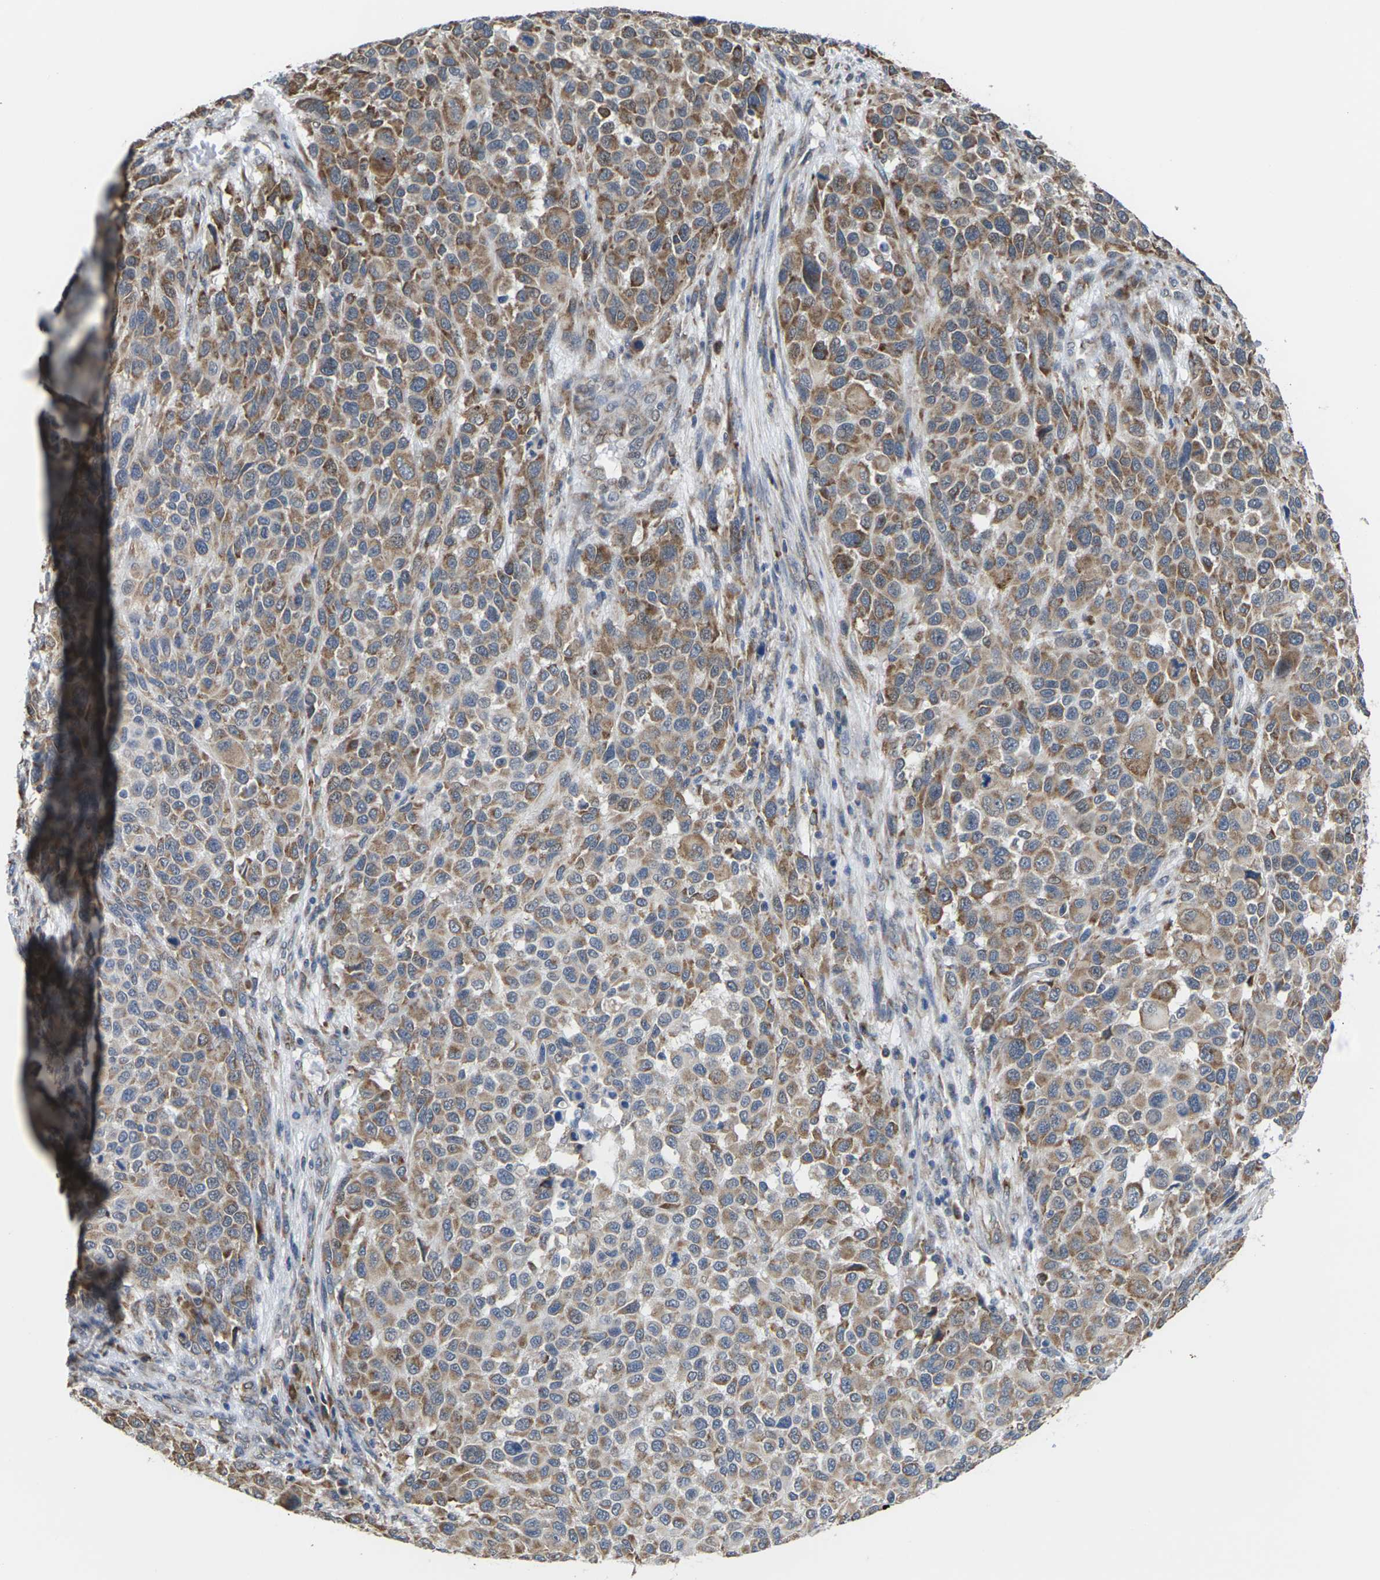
{"staining": {"intensity": "moderate", "quantity": ">75%", "location": "cytoplasmic/membranous"}, "tissue": "melanoma", "cell_type": "Tumor cells", "image_type": "cancer", "snomed": [{"axis": "morphology", "description": "Malignant melanoma, Metastatic site"}, {"axis": "topography", "description": "Lymph node"}], "caption": "Immunohistochemical staining of human melanoma exhibits medium levels of moderate cytoplasmic/membranous positivity in approximately >75% of tumor cells.", "gene": "PDZK1IP1", "patient": {"sex": "male", "age": 61}}